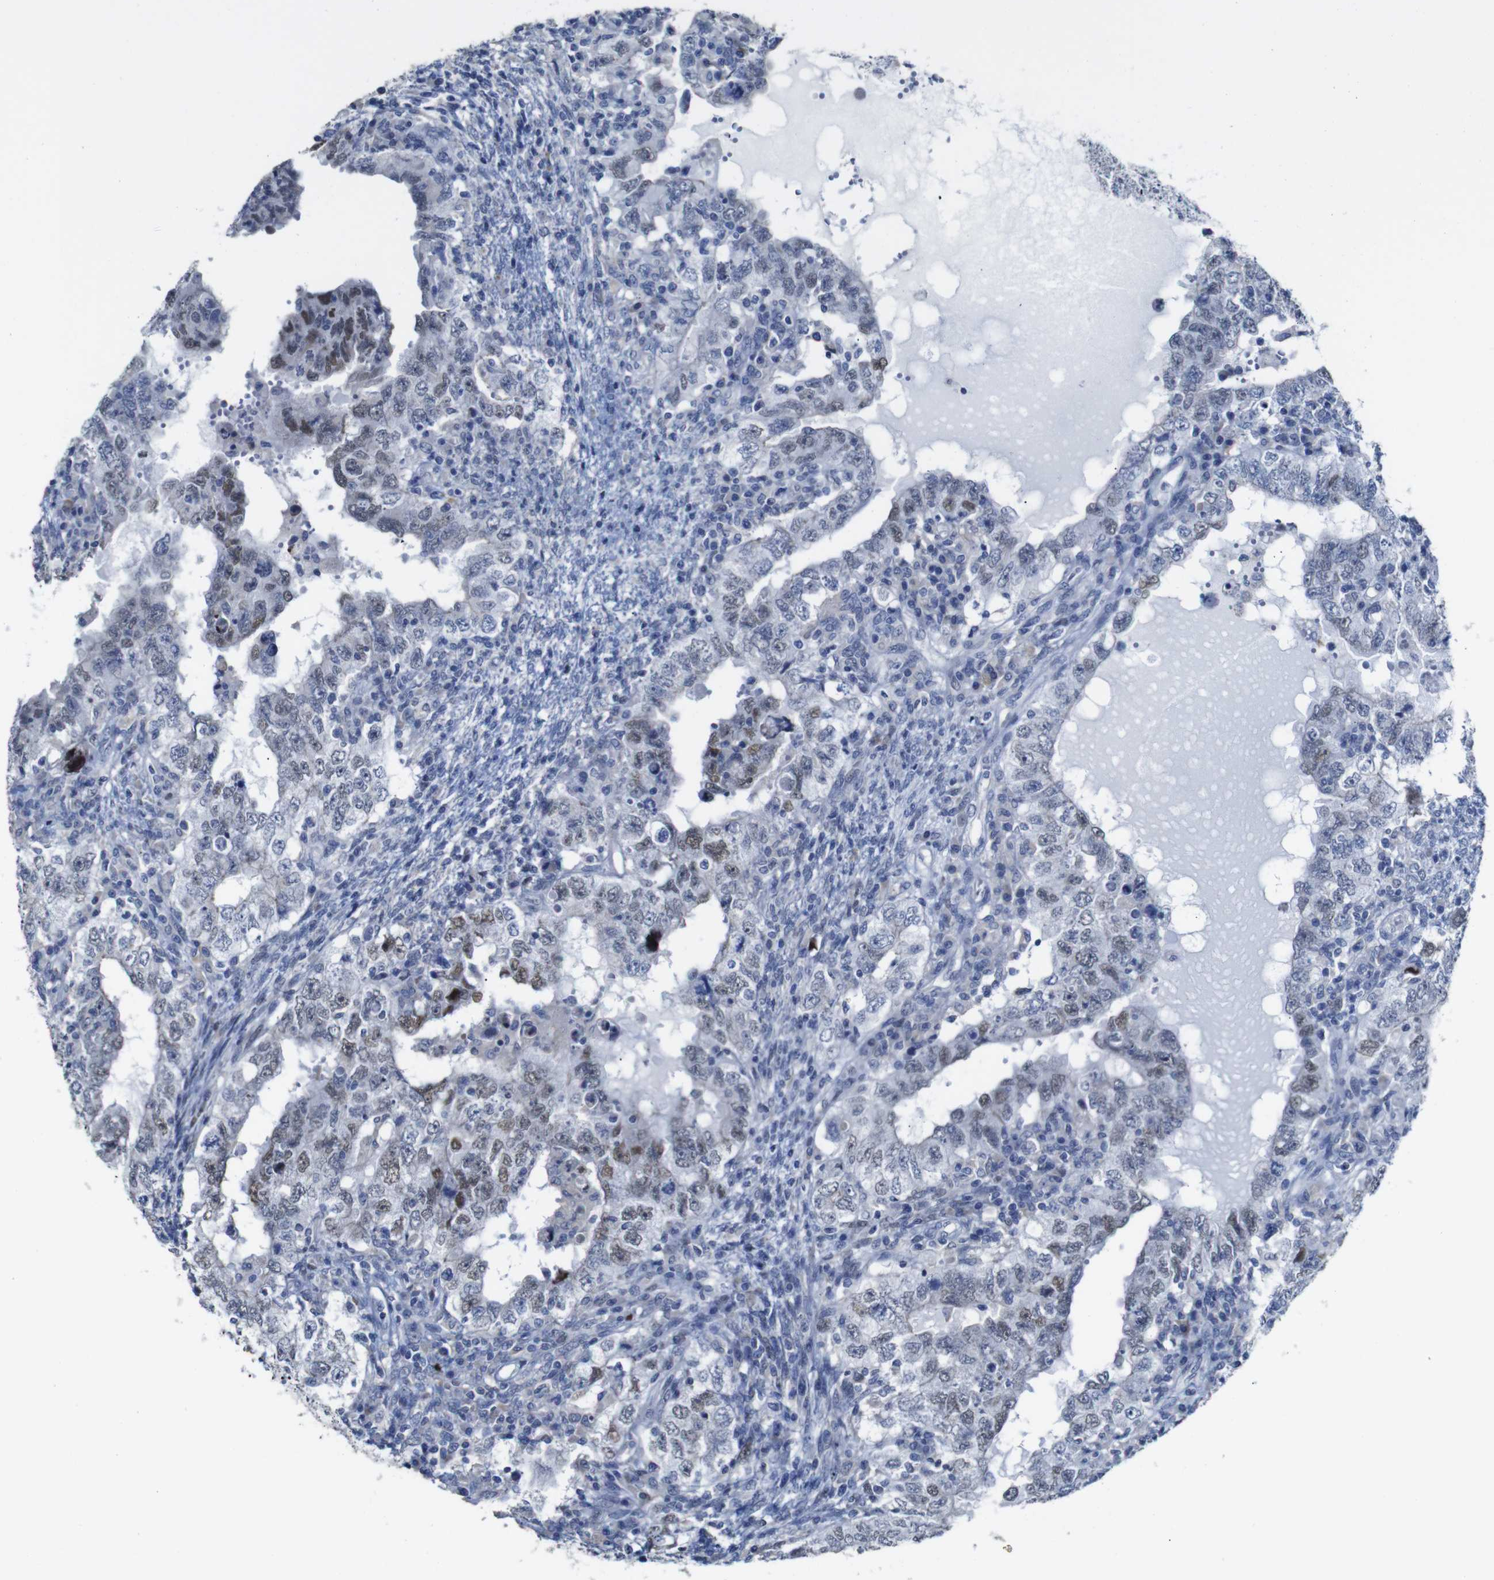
{"staining": {"intensity": "weak", "quantity": "<25%", "location": "nuclear"}, "tissue": "testis cancer", "cell_type": "Tumor cells", "image_type": "cancer", "snomed": [{"axis": "morphology", "description": "Carcinoma, Embryonal, NOS"}, {"axis": "topography", "description": "Testis"}], "caption": "The histopathology image displays no staining of tumor cells in testis cancer (embryonal carcinoma).", "gene": "TCEAL9", "patient": {"sex": "male", "age": 26}}